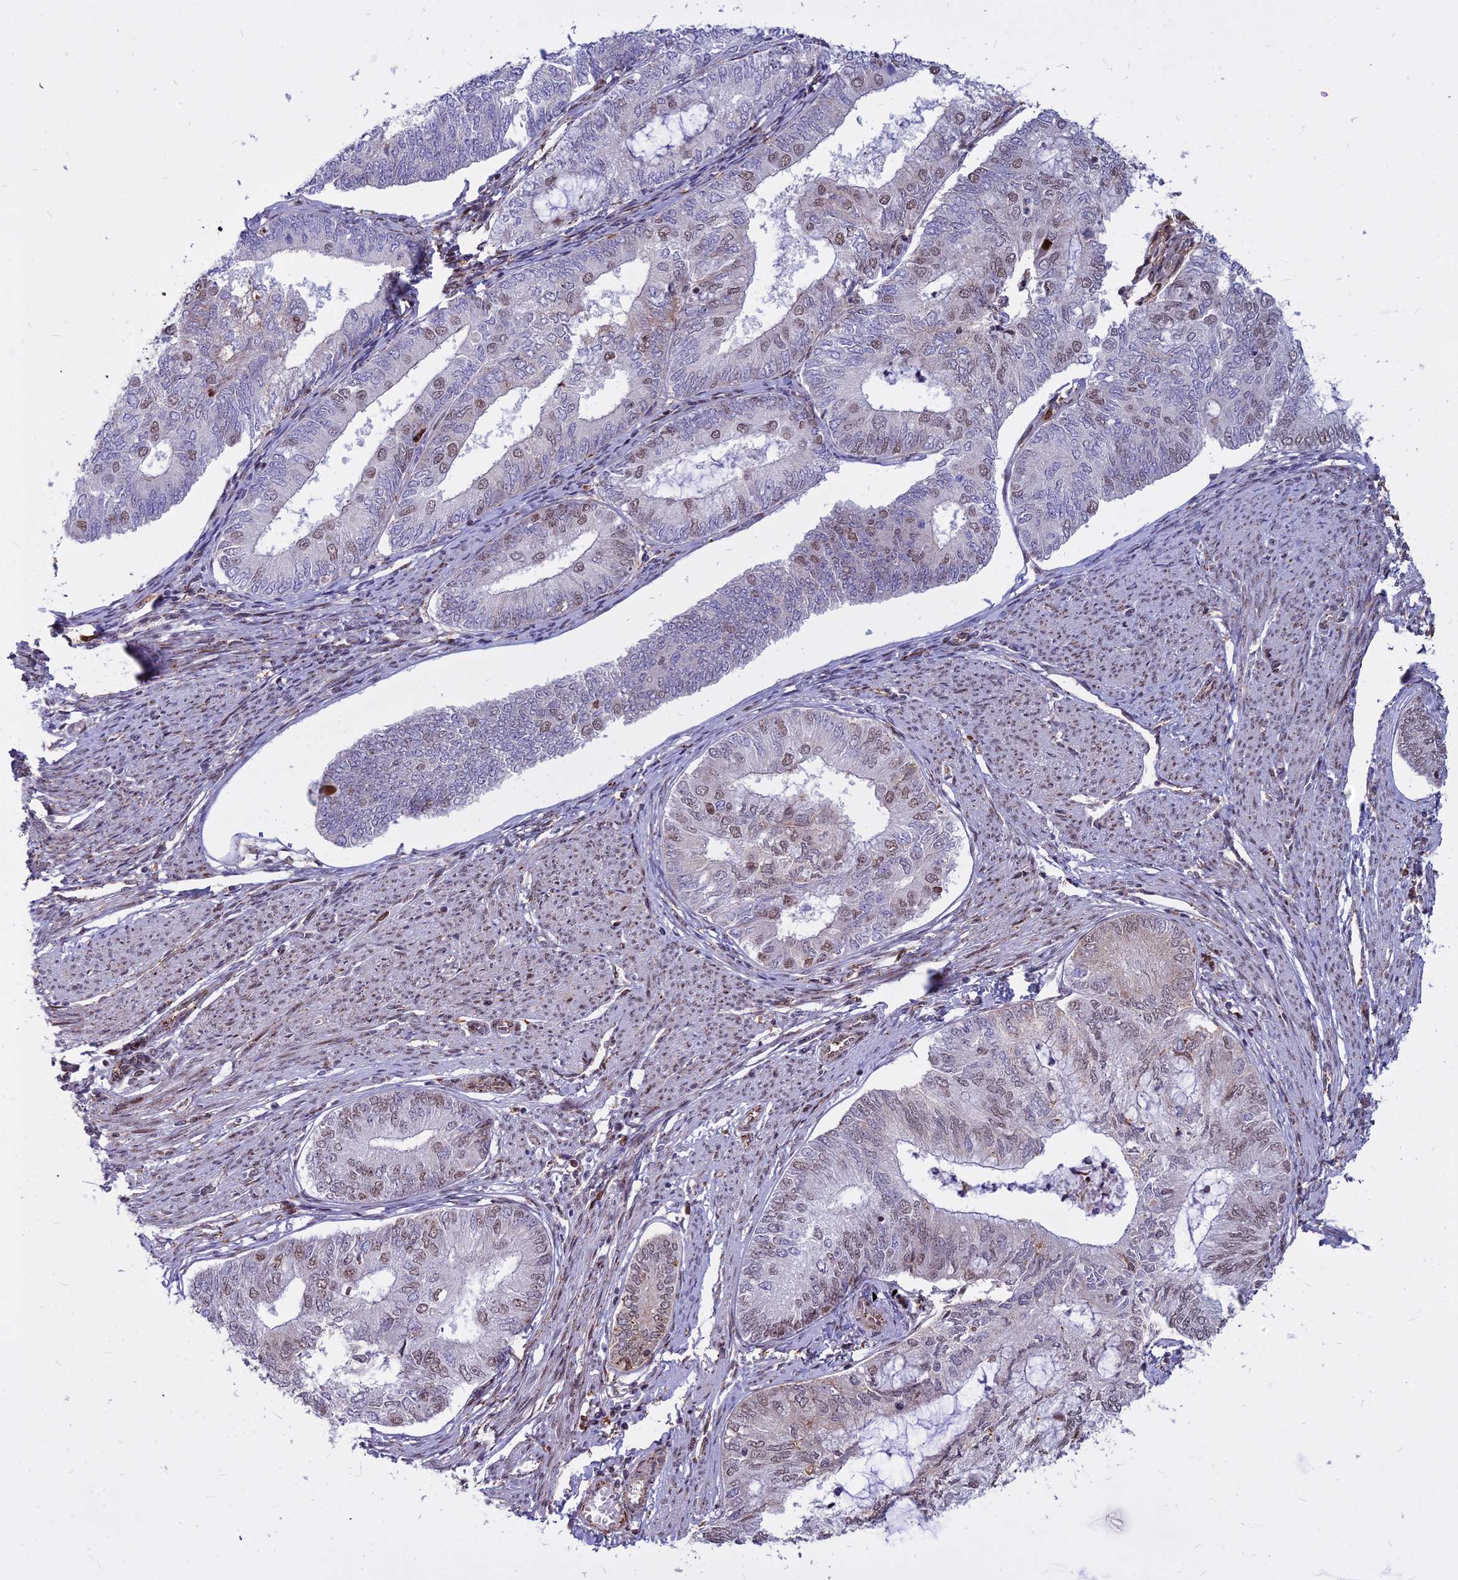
{"staining": {"intensity": "weak", "quantity": "<25%", "location": "nuclear"}, "tissue": "endometrial cancer", "cell_type": "Tumor cells", "image_type": "cancer", "snomed": [{"axis": "morphology", "description": "Adenocarcinoma, NOS"}, {"axis": "topography", "description": "Endometrium"}], "caption": "Immunohistochemistry of human endometrial cancer shows no expression in tumor cells.", "gene": "ALG10", "patient": {"sex": "female", "age": 68}}